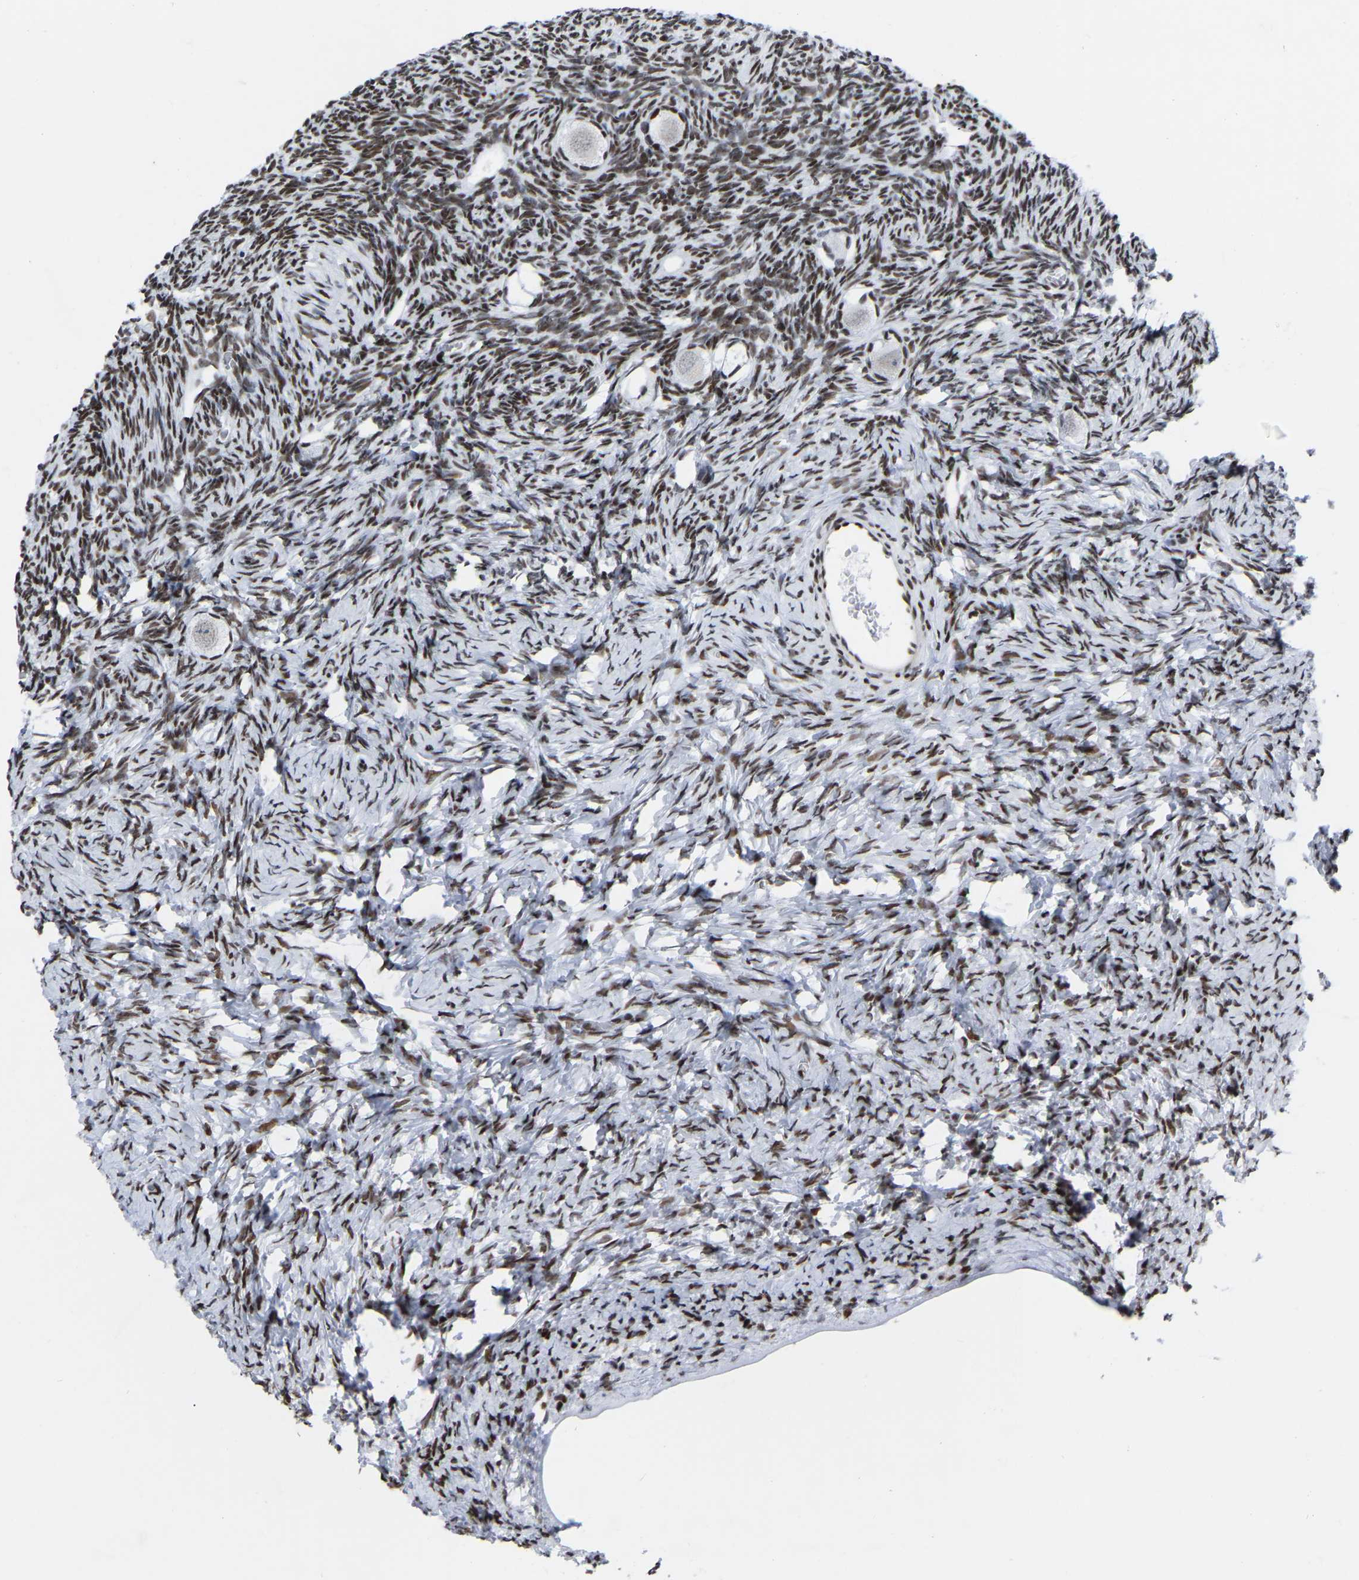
{"staining": {"intensity": "negative", "quantity": "none", "location": "none"}, "tissue": "ovary", "cell_type": "Follicle cells", "image_type": "normal", "snomed": [{"axis": "morphology", "description": "Normal tissue, NOS"}, {"axis": "topography", "description": "Ovary"}], "caption": "A photomicrograph of ovary stained for a protein demonstrates no brown staining in follicle cells.", "gene": "PRCC", "patient": {"sex": "female", "age": 27}}